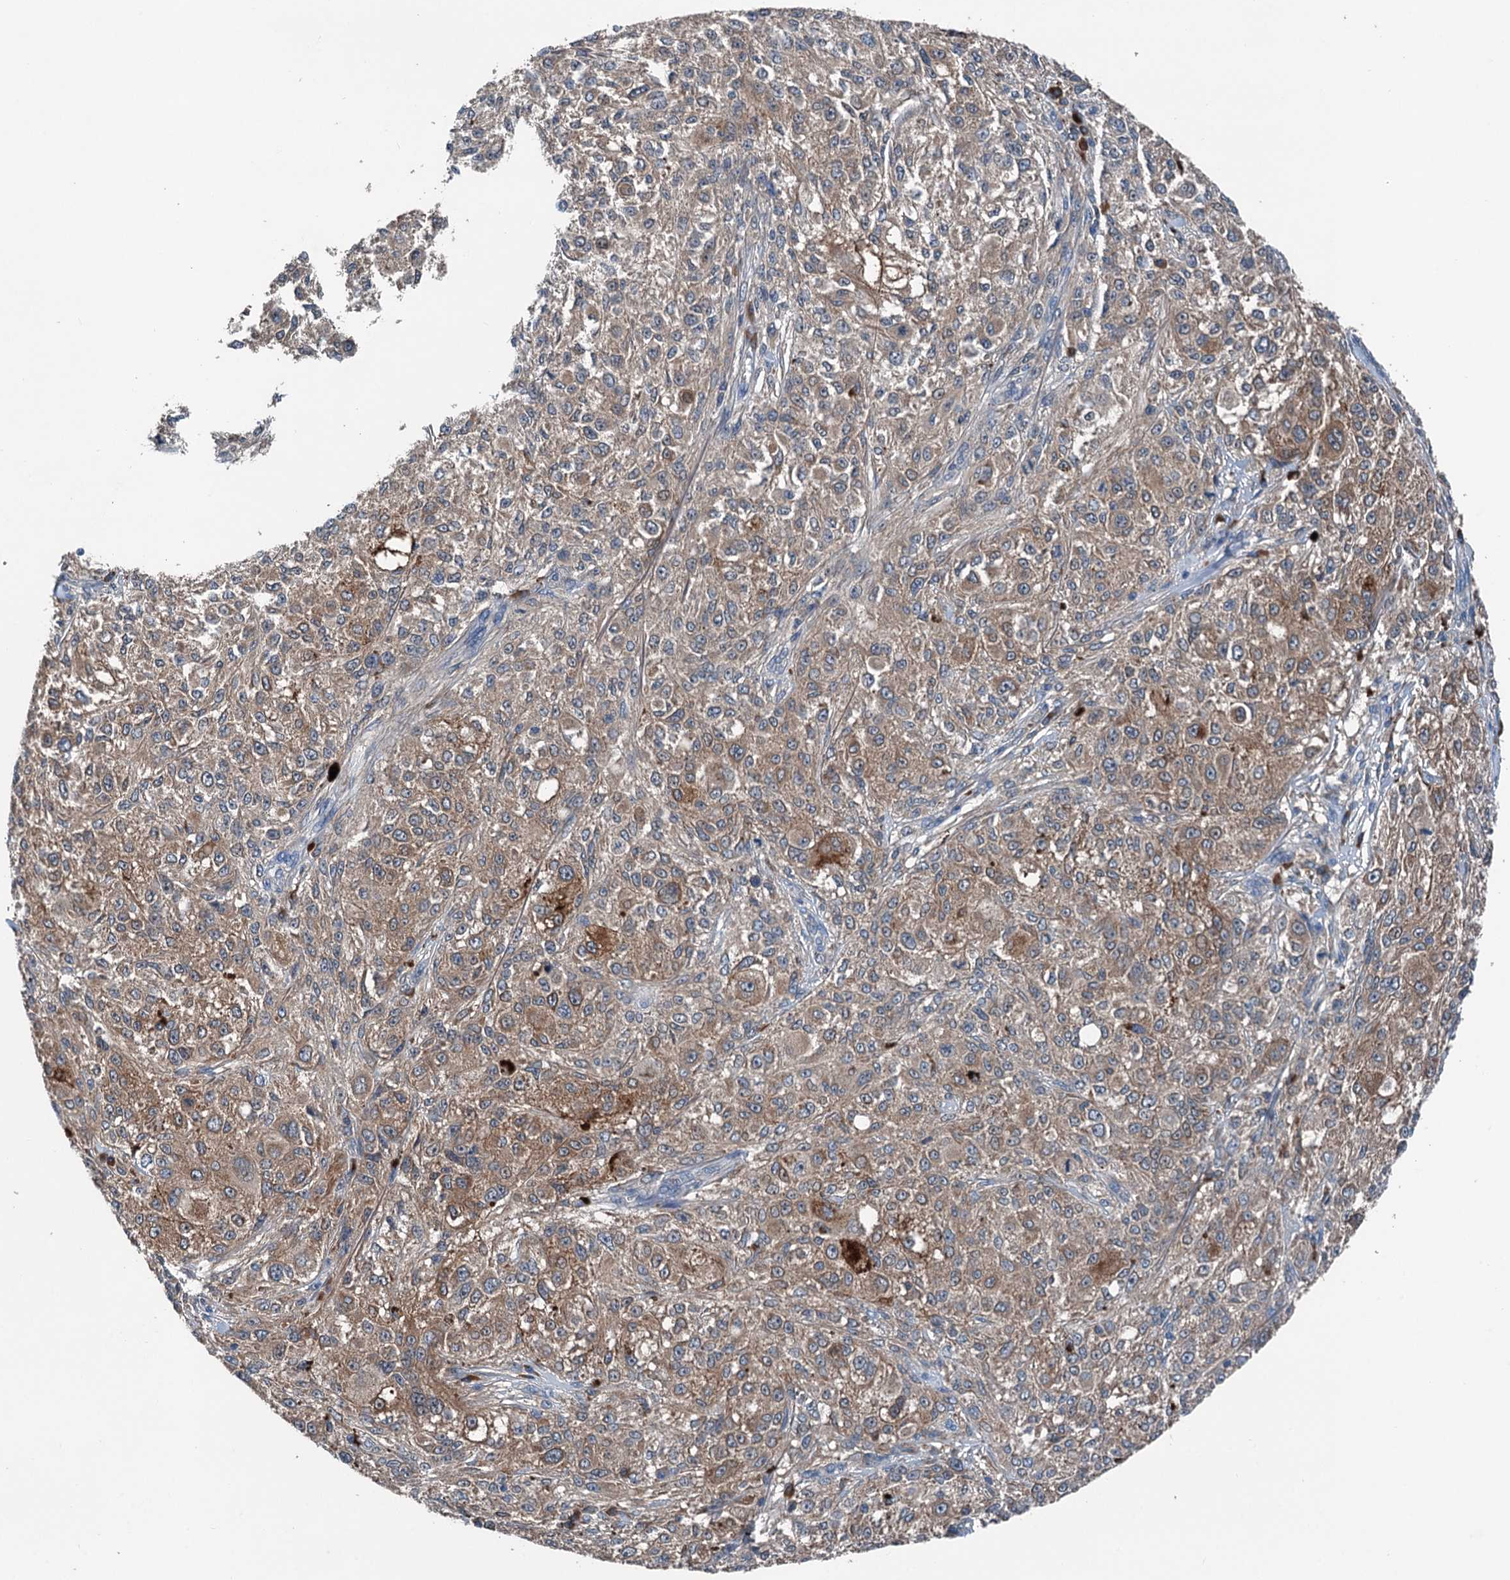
{"staining": {"intensity": "weak", "quantity": ">75%", "location": "cytoplasmic/membranous"}, "tissue": "melanoma", "cell_type": "Tumor cells", "image_type": "cancer", "snomed": [{"axis": "morphology", "description": "Necrosis, NOS"}, {"axis": "morphology", "description": "Malignant melanoma, NOS"}, {"axis": "topography", "description": "Skin"}], "caption": "DAB immunohistochemical staining of malignant melanoma shows weak cytoplasmic/membranous protein expression in about >75% of tumor cells.", "gene": "PDSS1", "patient": {"sex": "female", "age": 87}}